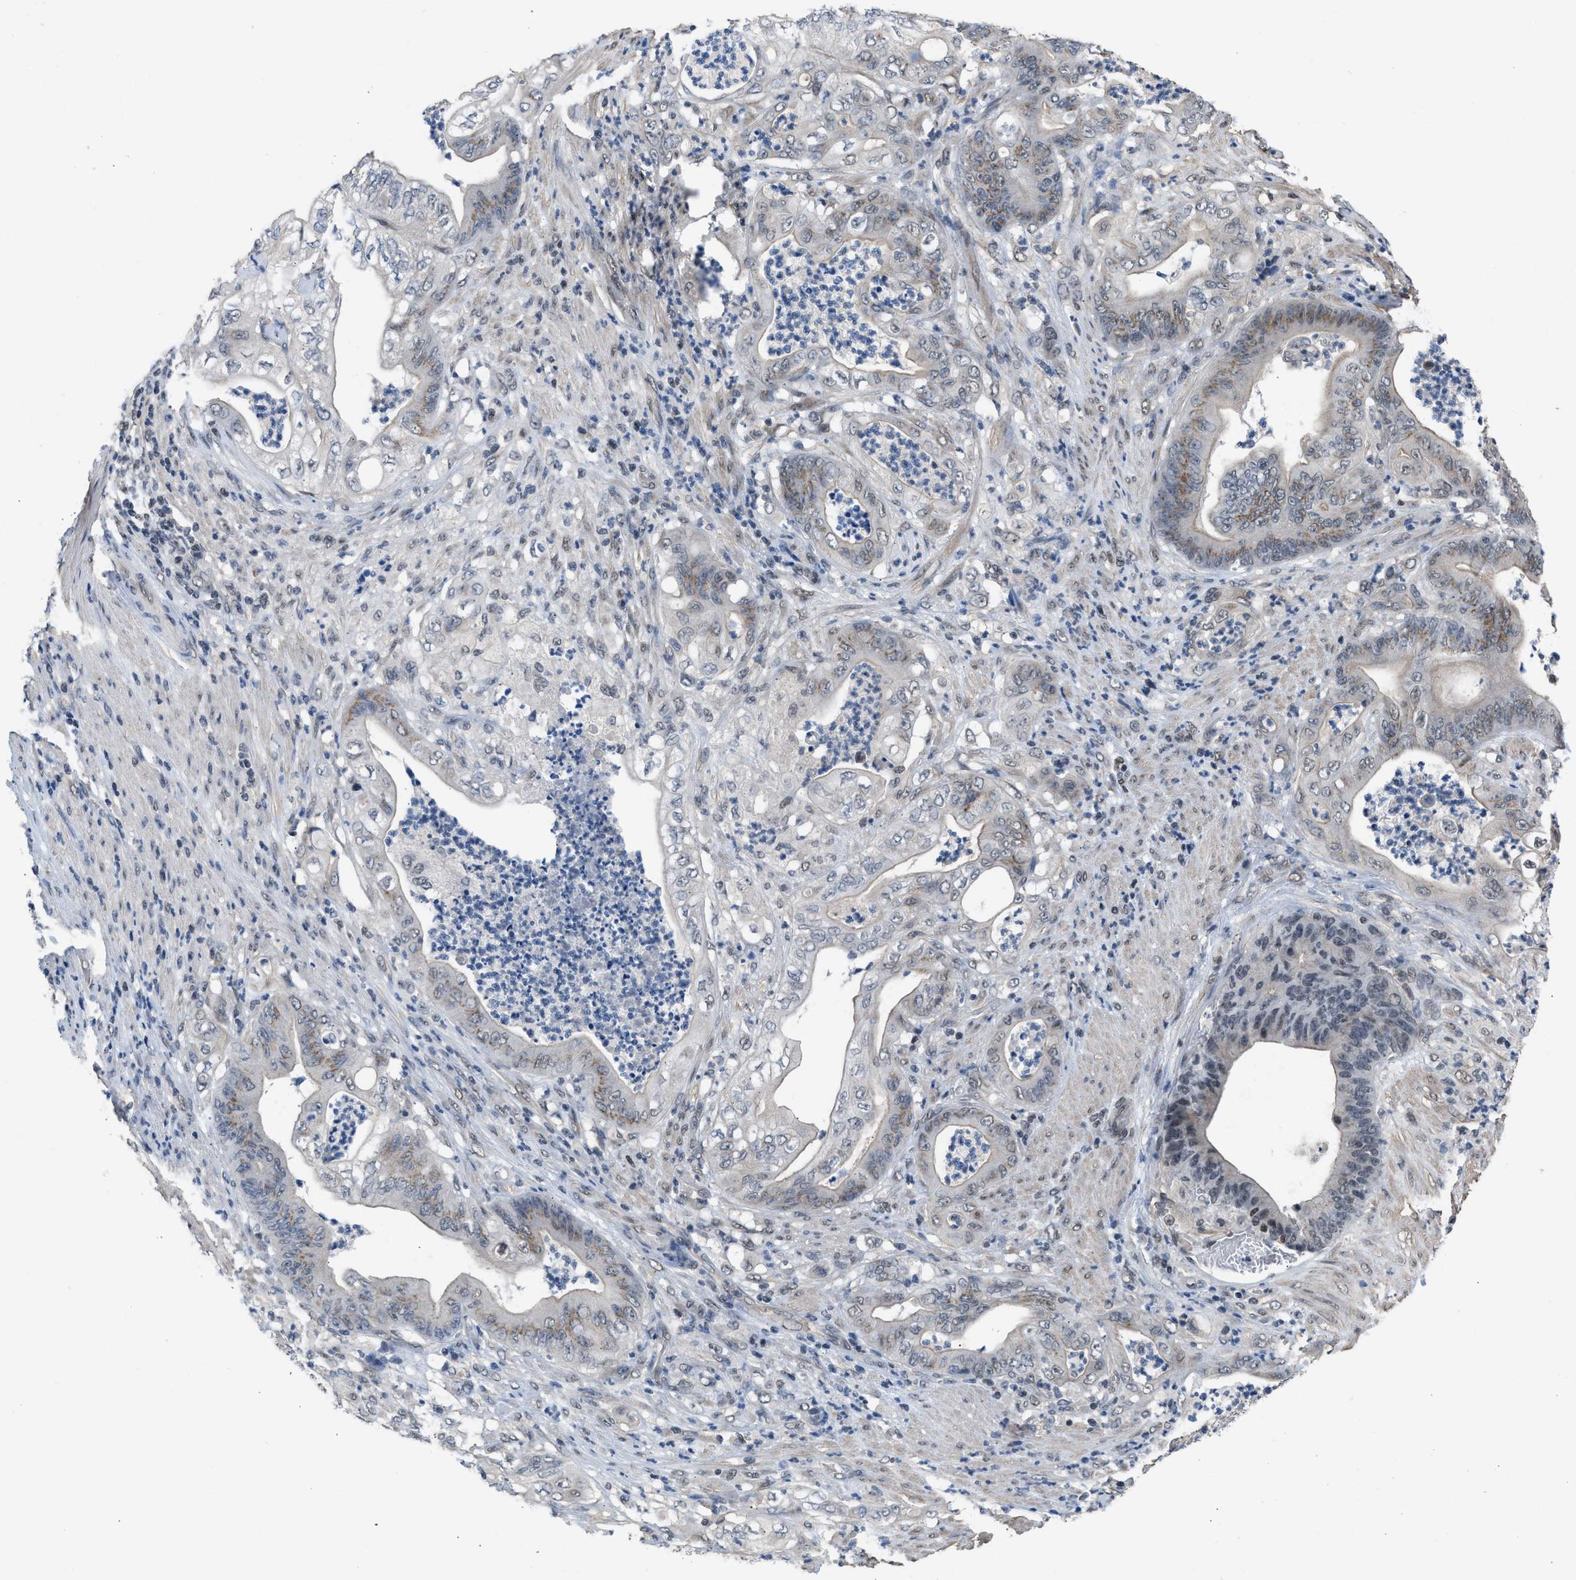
{"staining": {"intensity": "moderate", "quantity": "25%-75%", "location": "cytoplasmic/membranous"}, "tissue": "stomach cancer", "cell_type": "Tumor cells", "image_type": "cancer", "snomed": [{"axis": "morphology", "description": "Adenocarcinoma, NOS"}, {"axis": "topography", "description": "Stomach"}], "caption": "Immunohistochemistry (DAB) staining of human stomach cancer shows moderate cytoplasmic/membranous protein staining in approximately 25%-75% of tumor cells.", "gene": "TERF2IP", "patient": {"sex": "female", "age": 73}}